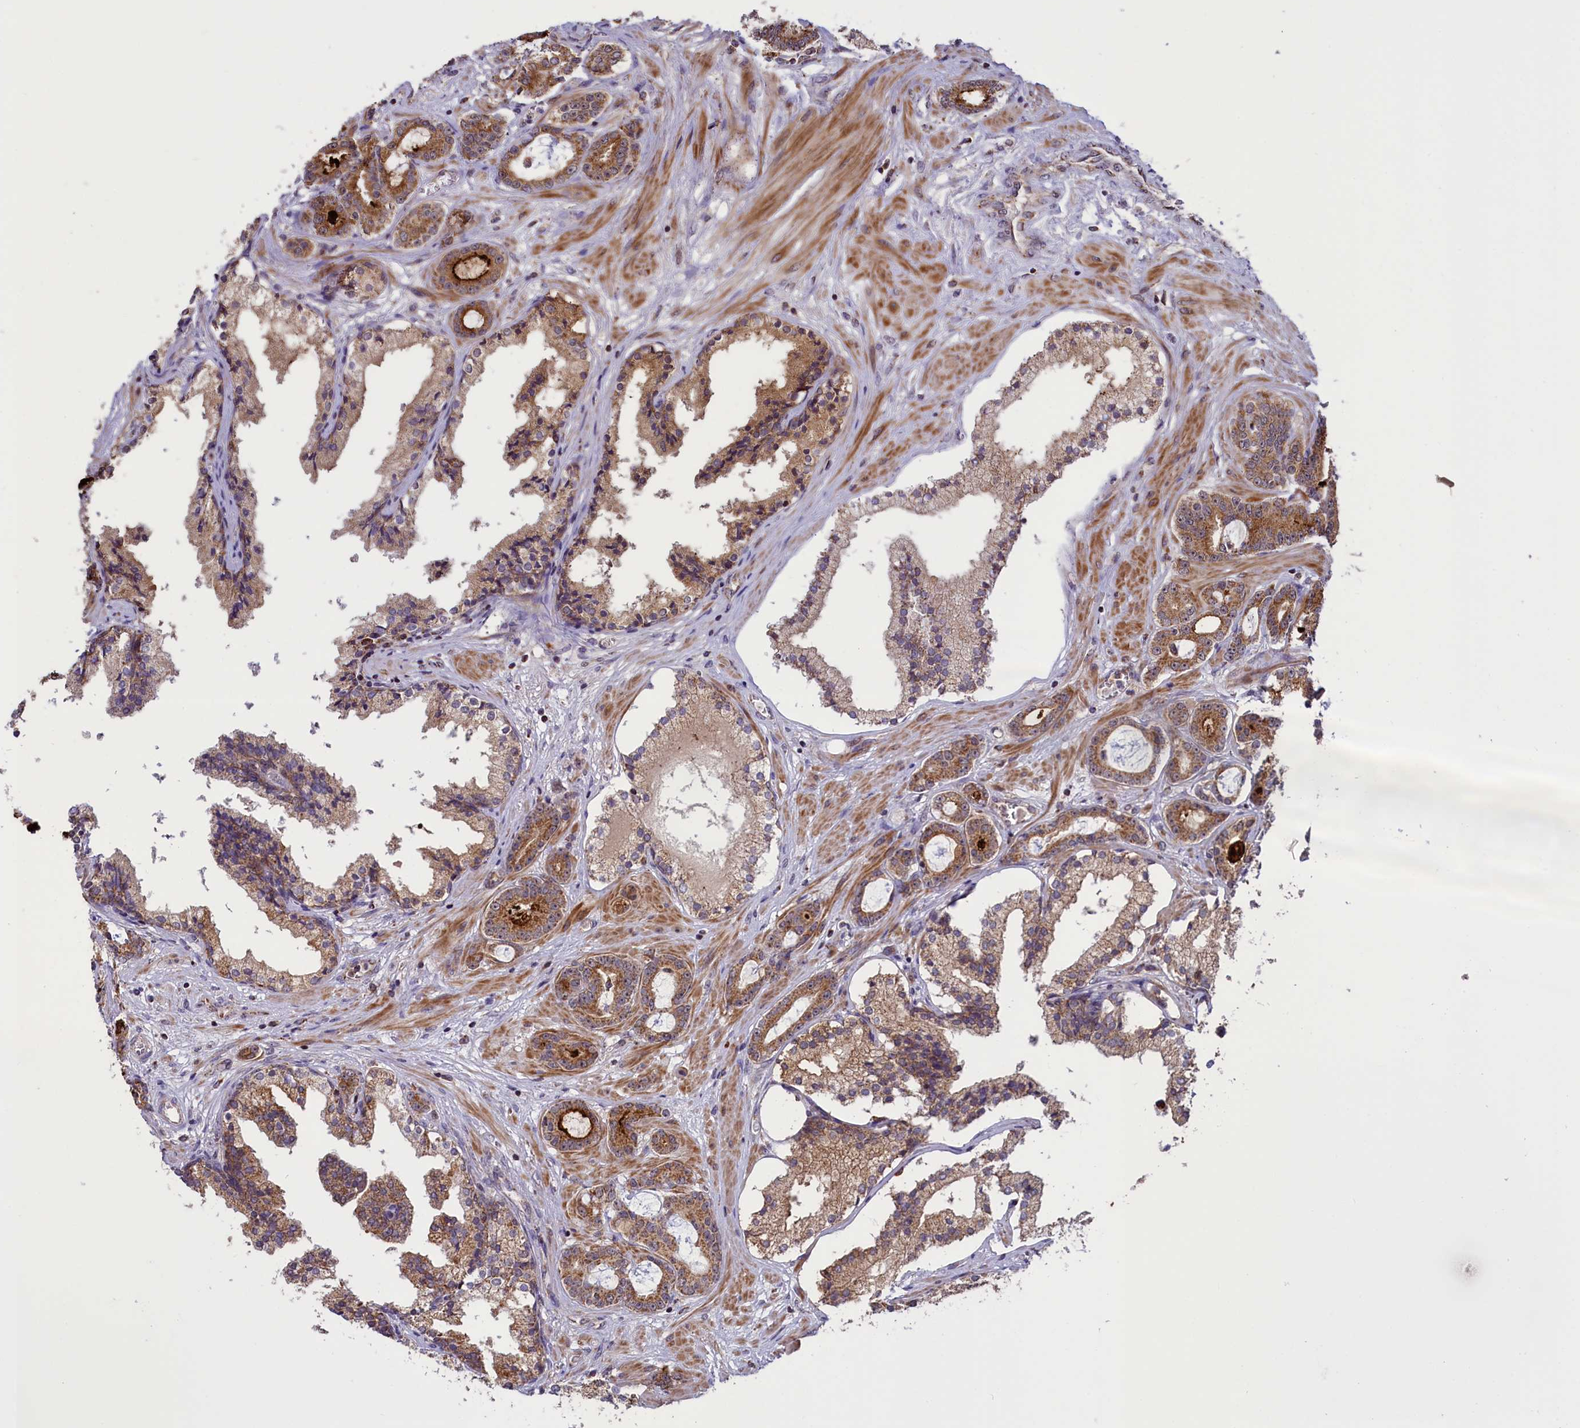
{"staining": {"intensity": "moderate", "quantity": "25%-75%", "location": "cytoplasmic/membranous"}, "tissue": "prostate cancer", "cell_type": "Tumor cells", "image_type": "cancer", "snomed": [{"axis": "morphology", "description": "Adenocarcinoma, High grade"}, {"axis": "topography", "description": "Prostate"}], "caption": "An immunohistochemistry (IHC) micrograph of neoplastic tissue is shown. Protein staining in brown labels moderate cytoplasmic/membranous positivity in prostate cancer (high-grade adenocarcinoma) within tumor cells.", "gene": "GLRX5", "patient": {"sex": "male", "age": 58}}